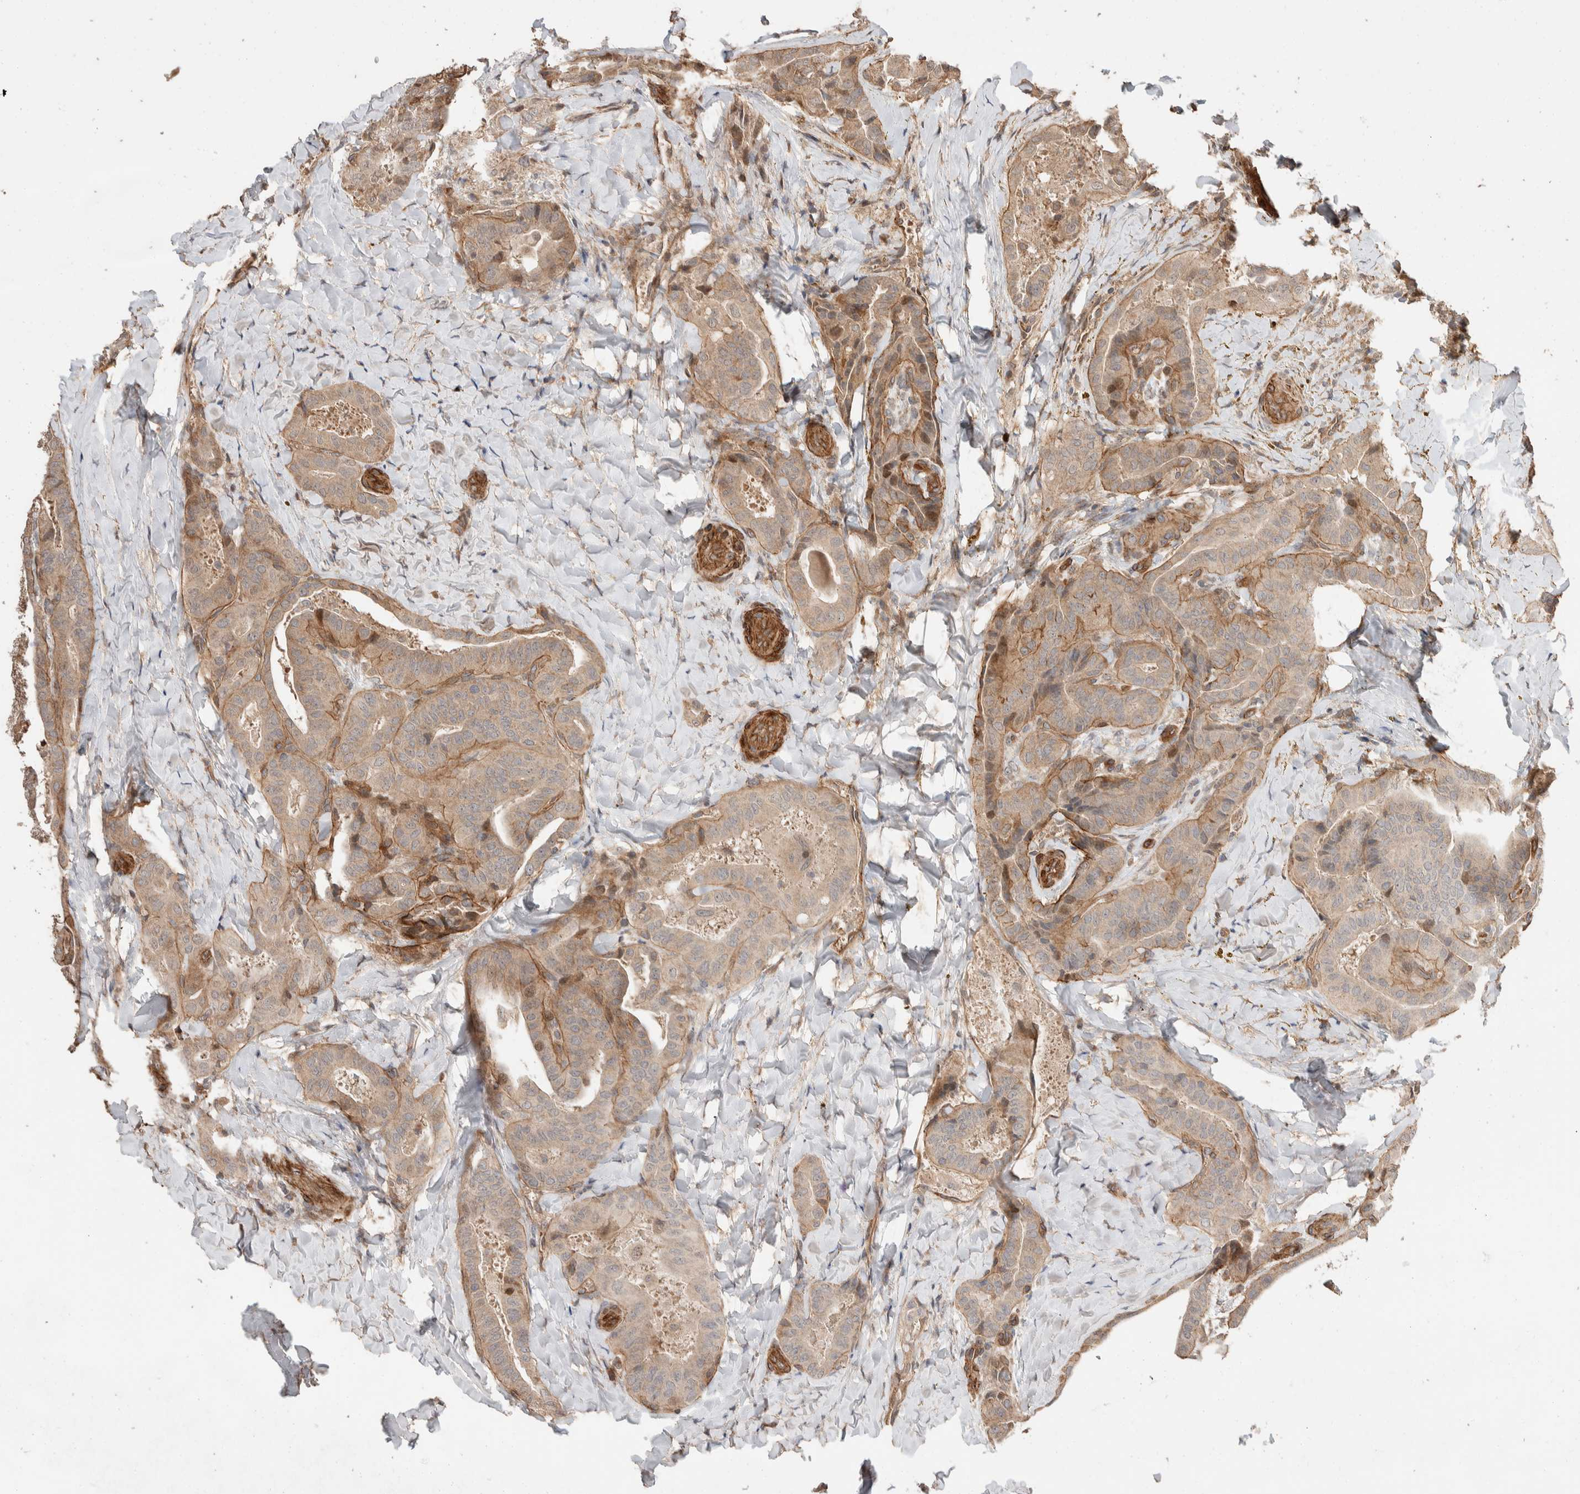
{"staining": {"intensity": "moderate", "quantity": ">75%", "location": "cytoplasmic/membranous"}, "tissue": "thyroid cancer", "cell_type": "Tumor cells", "image_type": "cancer", "snomed": [{"axis": "morphology", "description": "Papillary adenocarcinoma, NOS"}, {"axis": "topography", "description": "Thyroid gland"}], "caption": "A micrograph of human thyroid cancer stained for a protein shows moderate cytoplasmic/membranous brown staining in tumor cells.", "gene": "ERC1", "patient": {"sex": "male", "age": 77}}